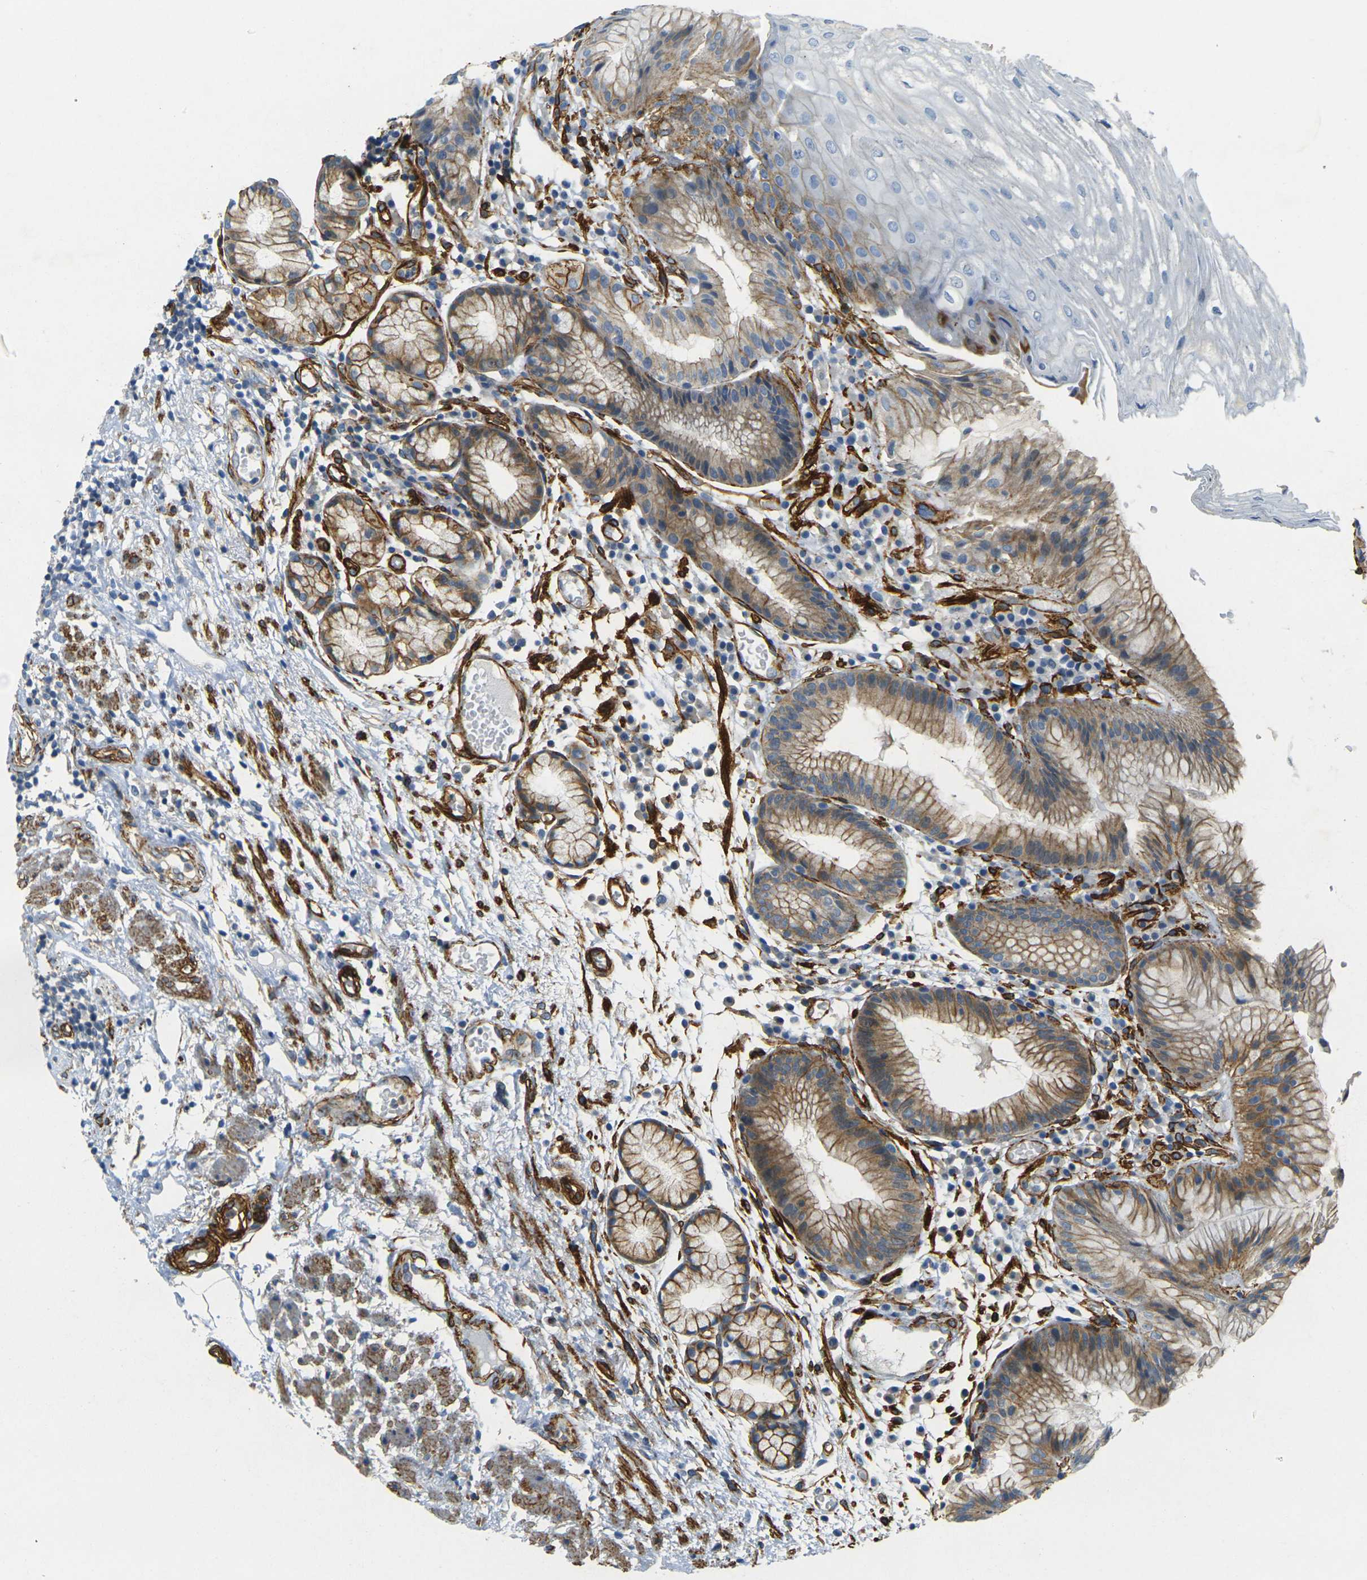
{"staining": {"intensity": "moderate", "quantity": ">75%", "location": "cytoplasmic/membranous"}, "tissue": "stomach", "cell_type": "Glandular cells", "image_type": "normal", "snomed": [{"axis": "morphology", "description": "Normal tissue, NOS"}, {"axis": "topography", "description": "Stomach, upper"}], "caption": "Protein staining displays moderate cytoplasmic/membranous staining in approximately >75% of glandular cells in unremarkable stomach. Nuclei are stained in blue.", "gene": "EPHA7", "patient": {"sex": "male", "age": 72}}